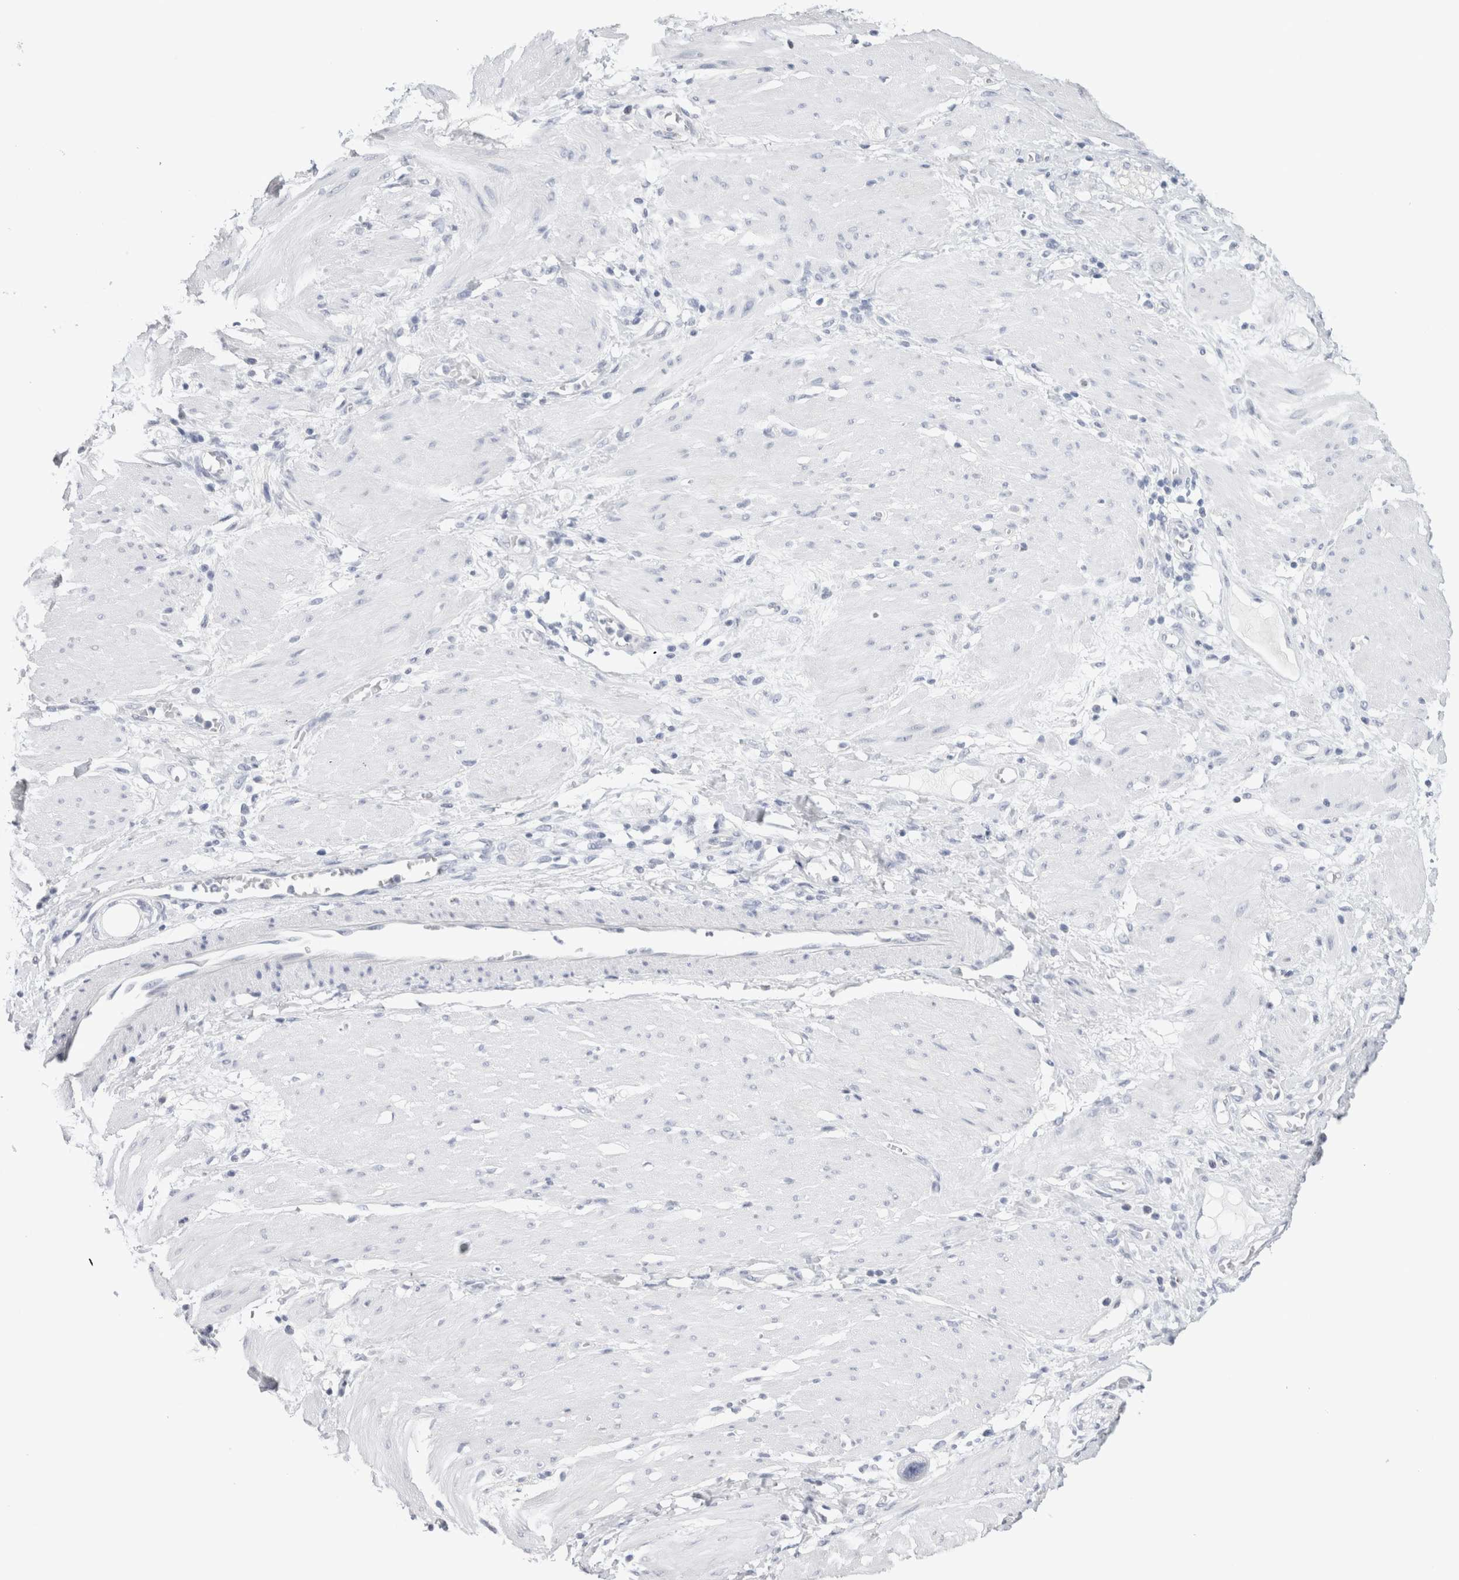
{"staining": {"intensity": "negative", "quantity": "none", "location": "none"}, "tissue": "stomach cancer", "cell_type": "Tumor cells", "image_type": "cancer", "snomed": [{"axis": "morphology", "description": "Adenocarcinoma, NOS"}, {"axis": "topography", "description": "Stomach"}, {"axis": "topography", "description": "Stomach, lower"}], "caption": "An image of human stomach adenocarcinoma is negative for staining in tumor cells. (Stains: DAB (3,3'-diaminobenzidine) immunohistochemistry (IHC) with hematoxylin counter stain, Microscopy: brightfield microscopy at high magnification).", "gene": "TONSL", "patient": {"sex": "female", "age": 48}}